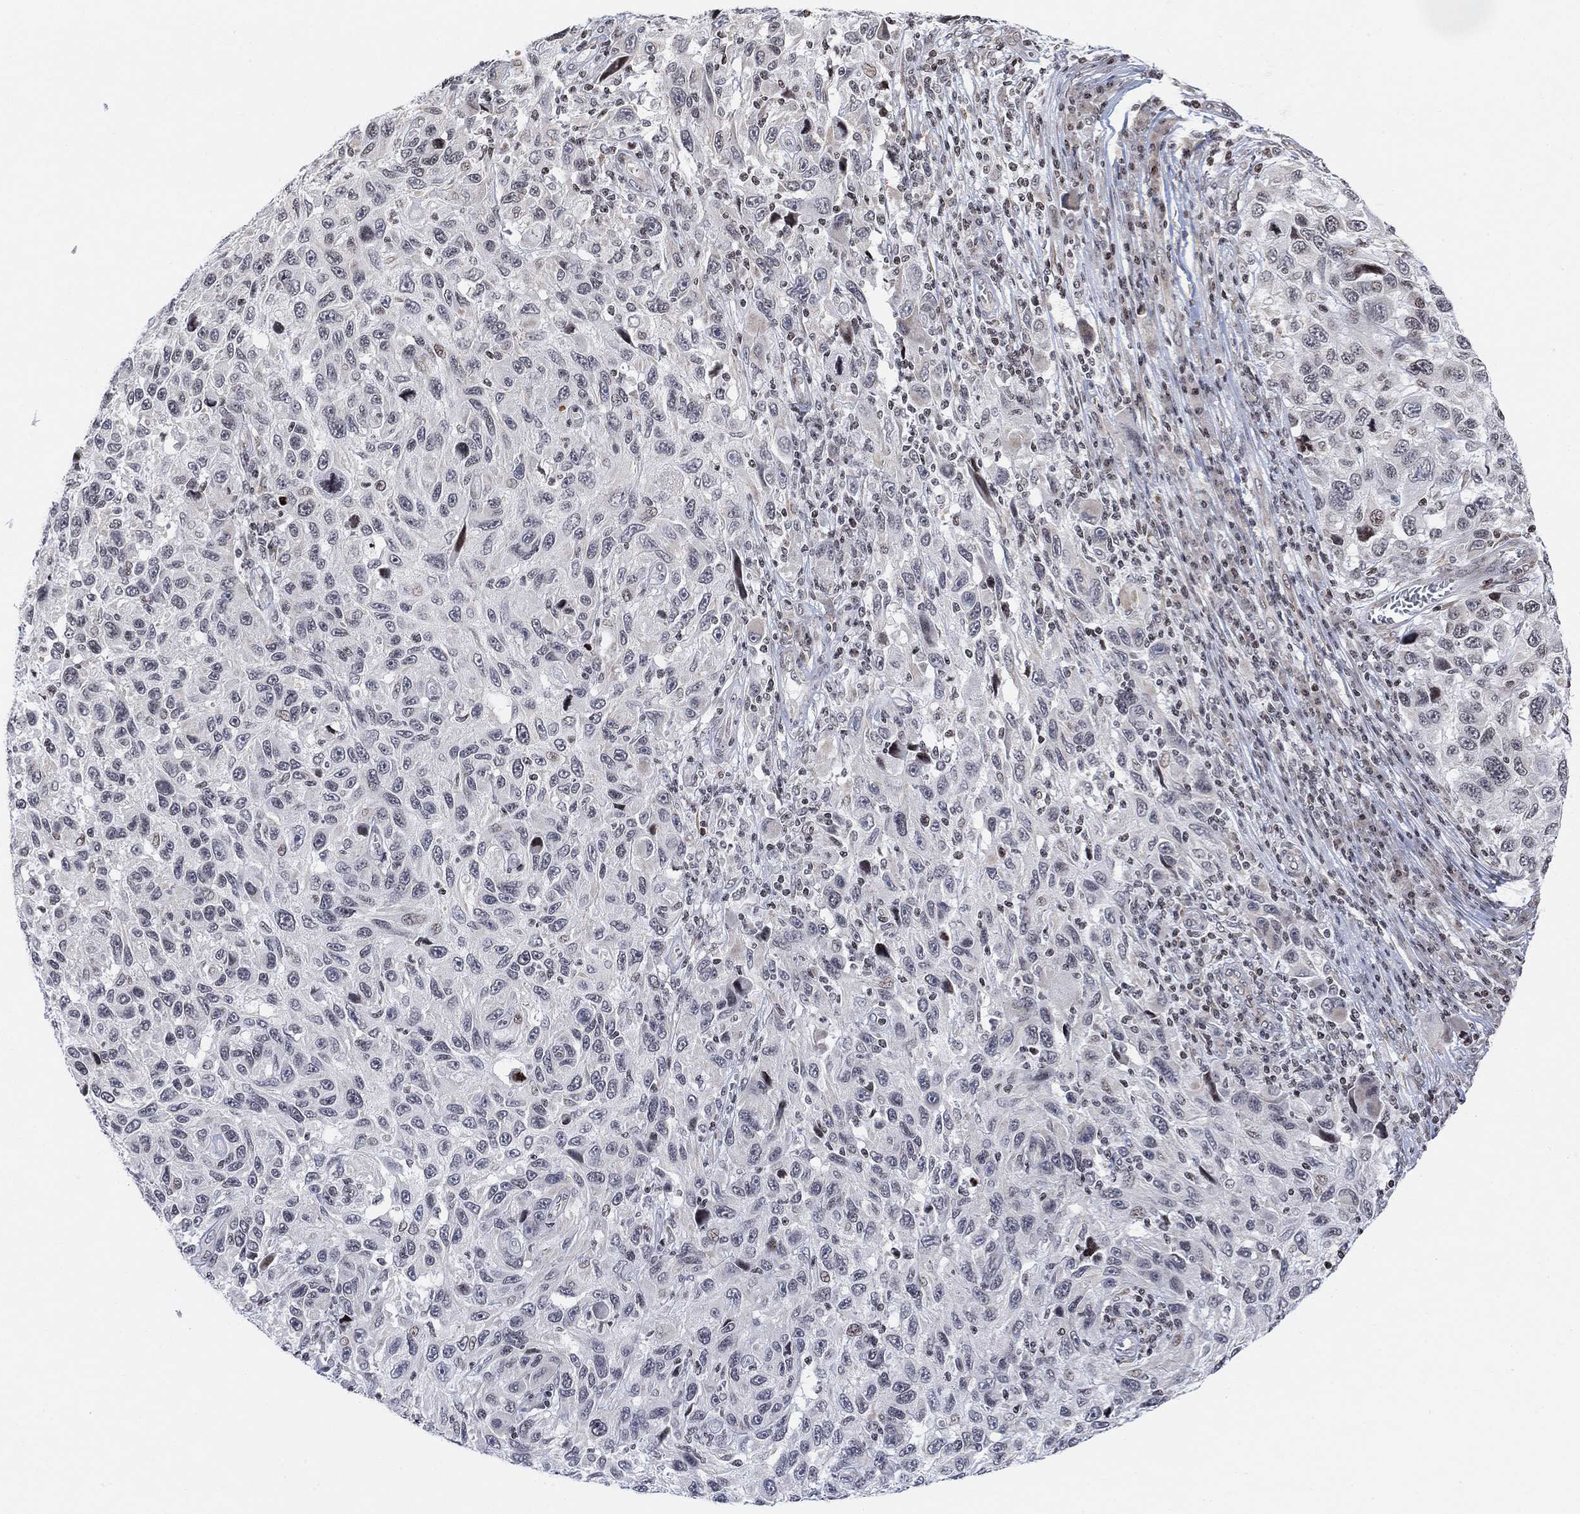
{"staining": {"intensity": "negative", "quantity": "none", "location": "none"}, "tissue": "melanoma", "cell_type": "Tumor cells", "image_type": "cancer", "snomed": [{"axis": "morphology", "description": "Malignant melanoma, NOS"}, {"axis": "topography", "description": "Skin"}], "caption": "A photomicrograph of melanoma stained for a protein reveals no brown staining in tumor cells. The staining was performed using DAB (3,3'-diaminobenzidine) to visualize the protein expression in brown, while the nuclei were stained in blue with hematoxylin (Magnification: 20x).", "gene": "ABHD14A", "patient": {"sex": "male", "age": 53}}